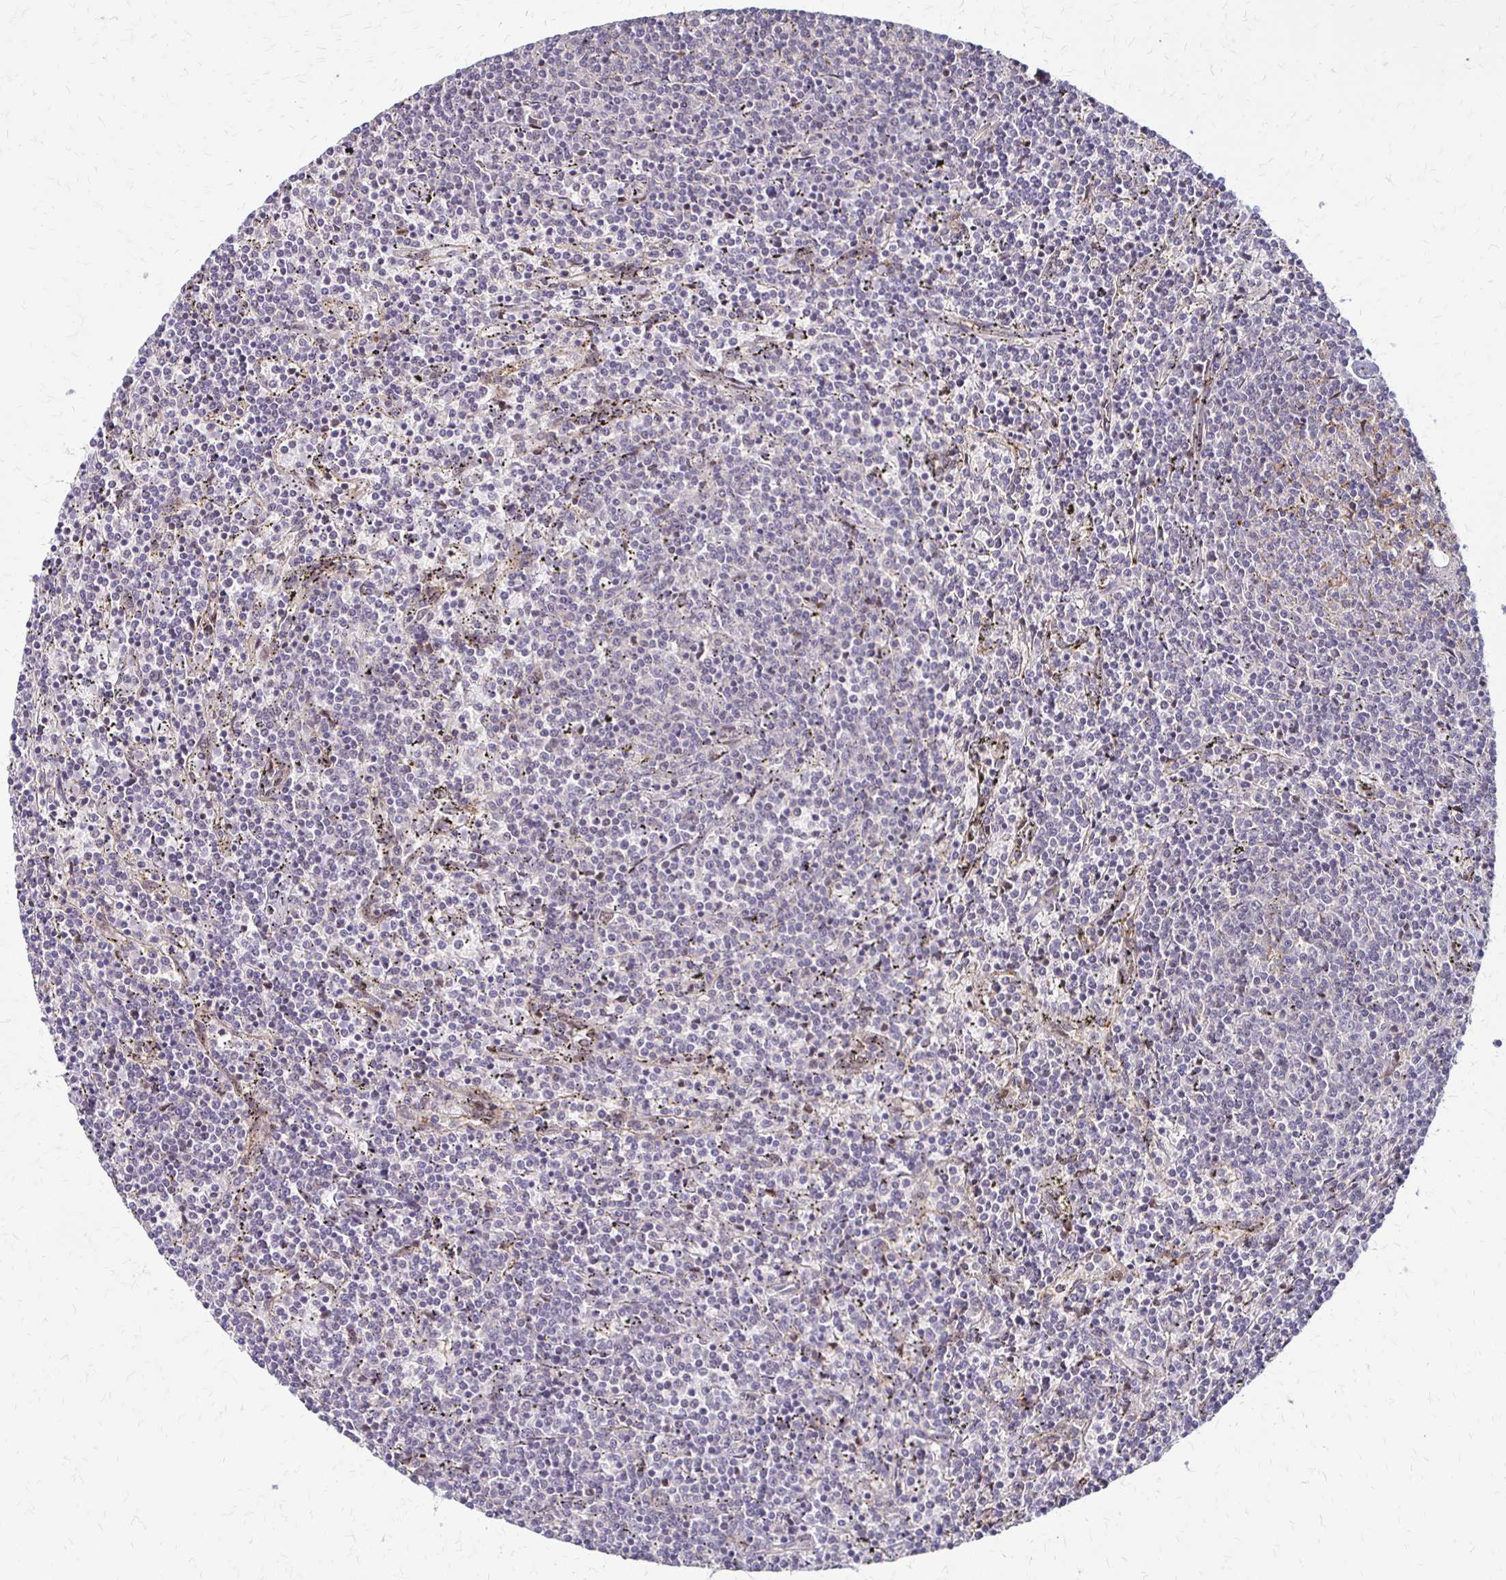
{"staining": {"intensity": "negative", "quantity": "none", "location": "none"}, "tissue": "lymphoma", "cell_type": "Tumor cells", "image_type": "cancer", "snomed": [{"axis": "morphology", "description": "Malignant lymphoma, non-Hodgkin's type, Low grade"}, {"axis": "topography", "description": "Spleen"}], "caption": "The micrograph reveals no staining of tumor cells in lymphoma.", "gene": "CFL2", "patient": {"sex": "female", "age": 50}}